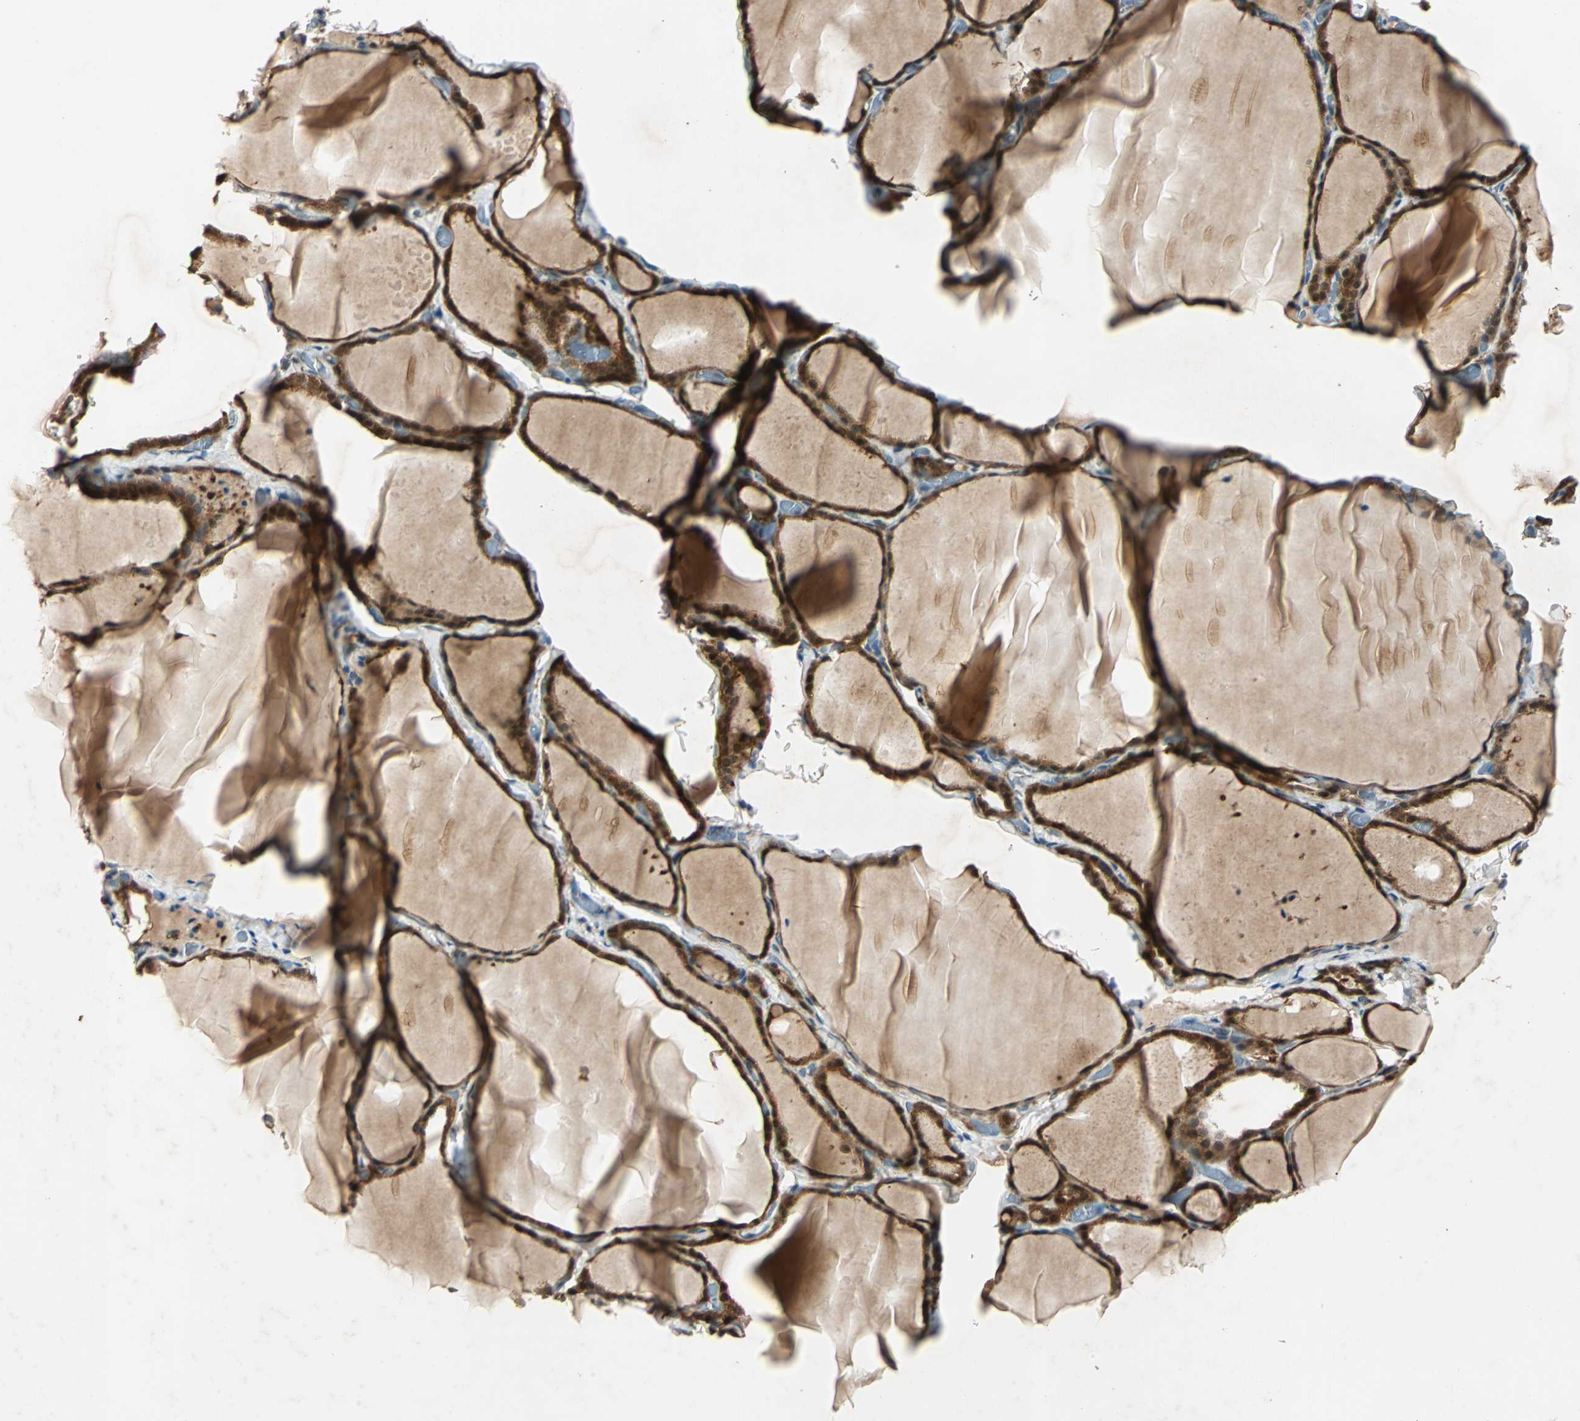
{"staining": {"intensity": "strong", "quantity": ">75%", "location": "cytoplasmic/membranous,nuclear"}, "tissue": "thyroid gland", "cell_type": "Glandular cells", "image_type": "normal", "snomed": [{"axis": "morphology", "description": "Normal tissue, NOS"}, {"axis": "topography", "description": "Thyroid gland"}], "caption": "Strong cytoplasmic/membranous,nuclear expression for a protein is seen in about >75% of glandular cells of normal thyroid gland using immunohistochemistry.", "gene": "RRM2B", "patient": {"sex": "female", "age": 22}}